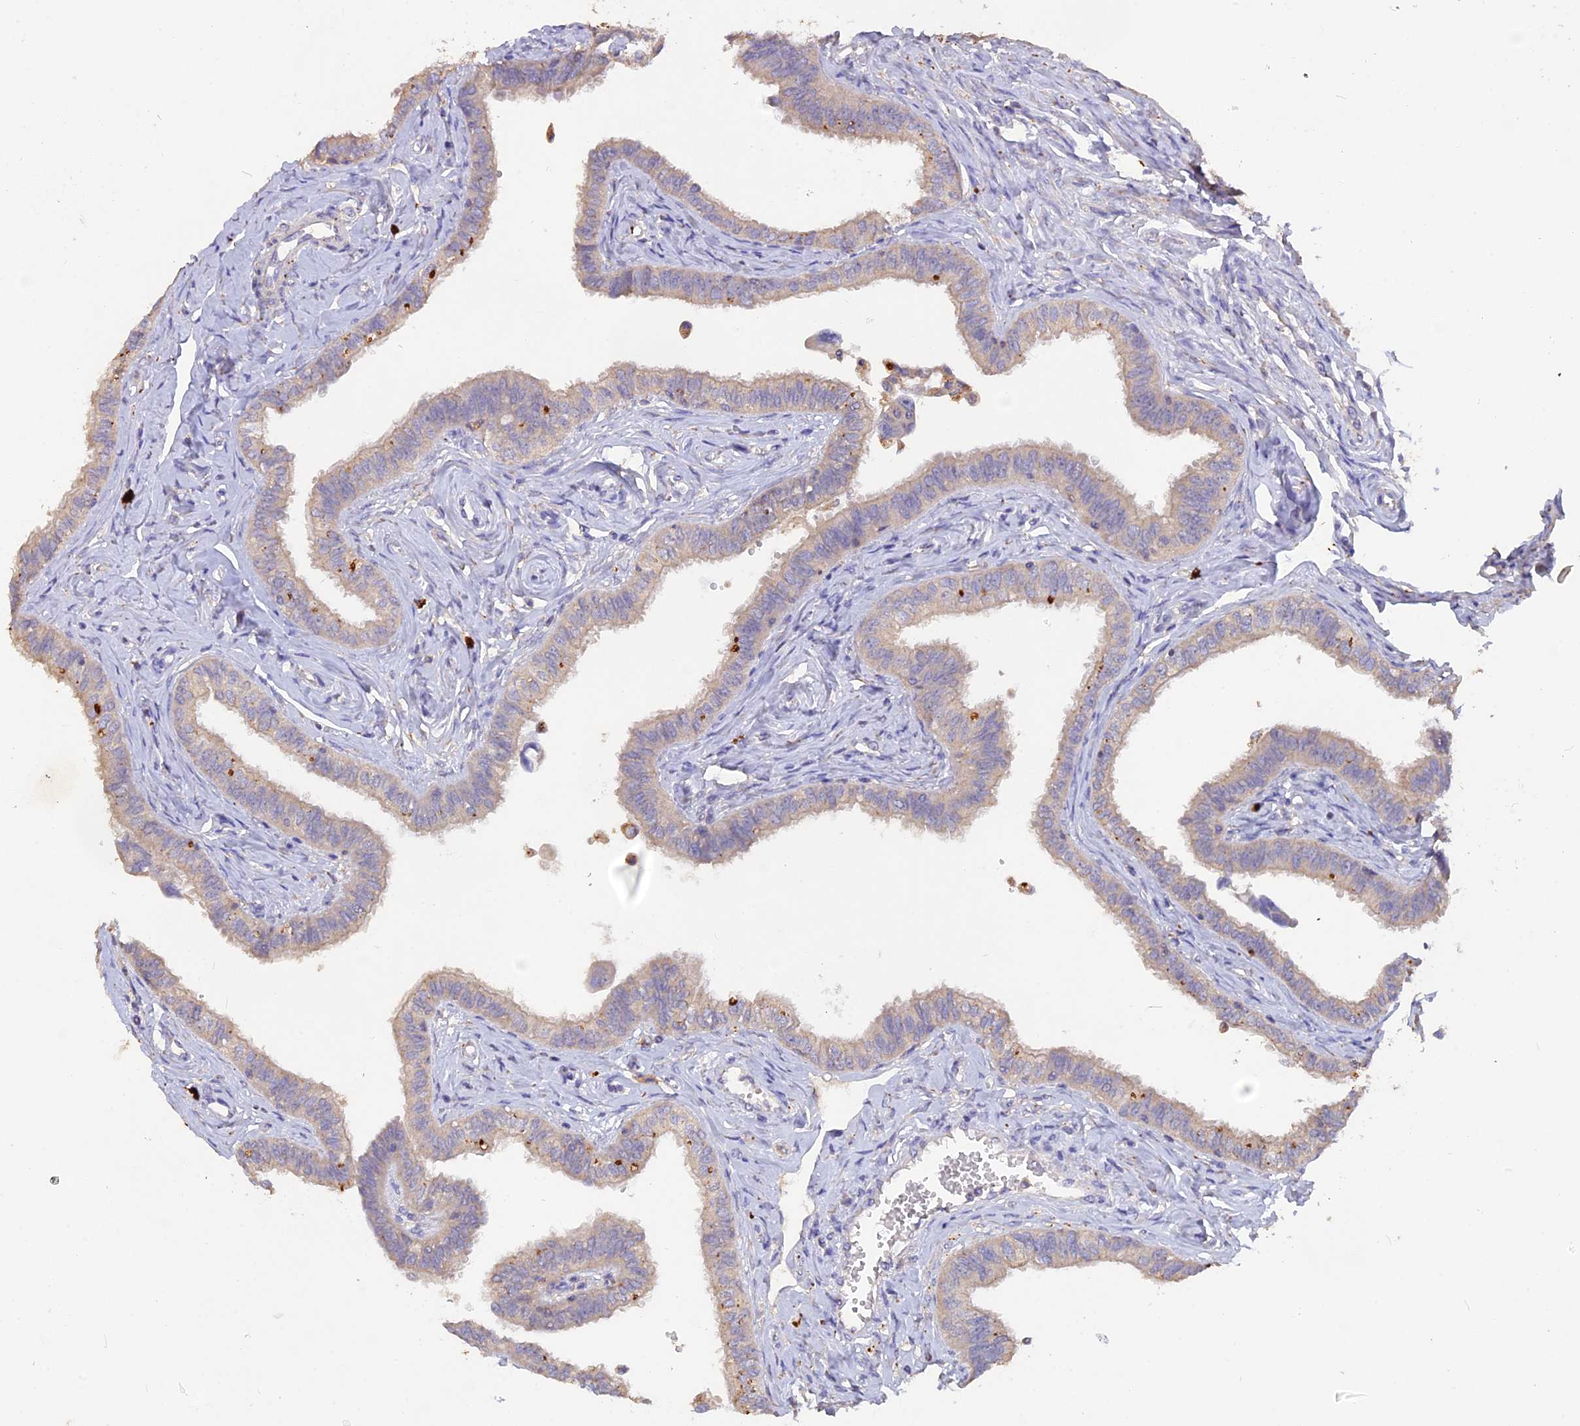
{"staining": {"intensity": "weak", "quantity": "<25%", "location": "cytoplasmic/membranous"}, "tissue": "fallopian tube", "cell_type": "Glandular cells", "image_type": "normal", "snomed": [{"axis": "morphology", "description": "Normal tissue, NOS"}, {"axis": "morphology", "description": "Carcinoma, NOS"}, {"axis": "topography", "description": "Fallopian tube"}, {"axis": "topography", "description": "Ovary"}], "caption": "Immunohistochemistry (IHC) of unremarkable human fallopian tube shows no positivity in glandular cells. (Immunohistochemistry, brightfield microscopy, high magnification).", "gene": "SLC26A4", "patient": {"sex": "female", "age": 59}}